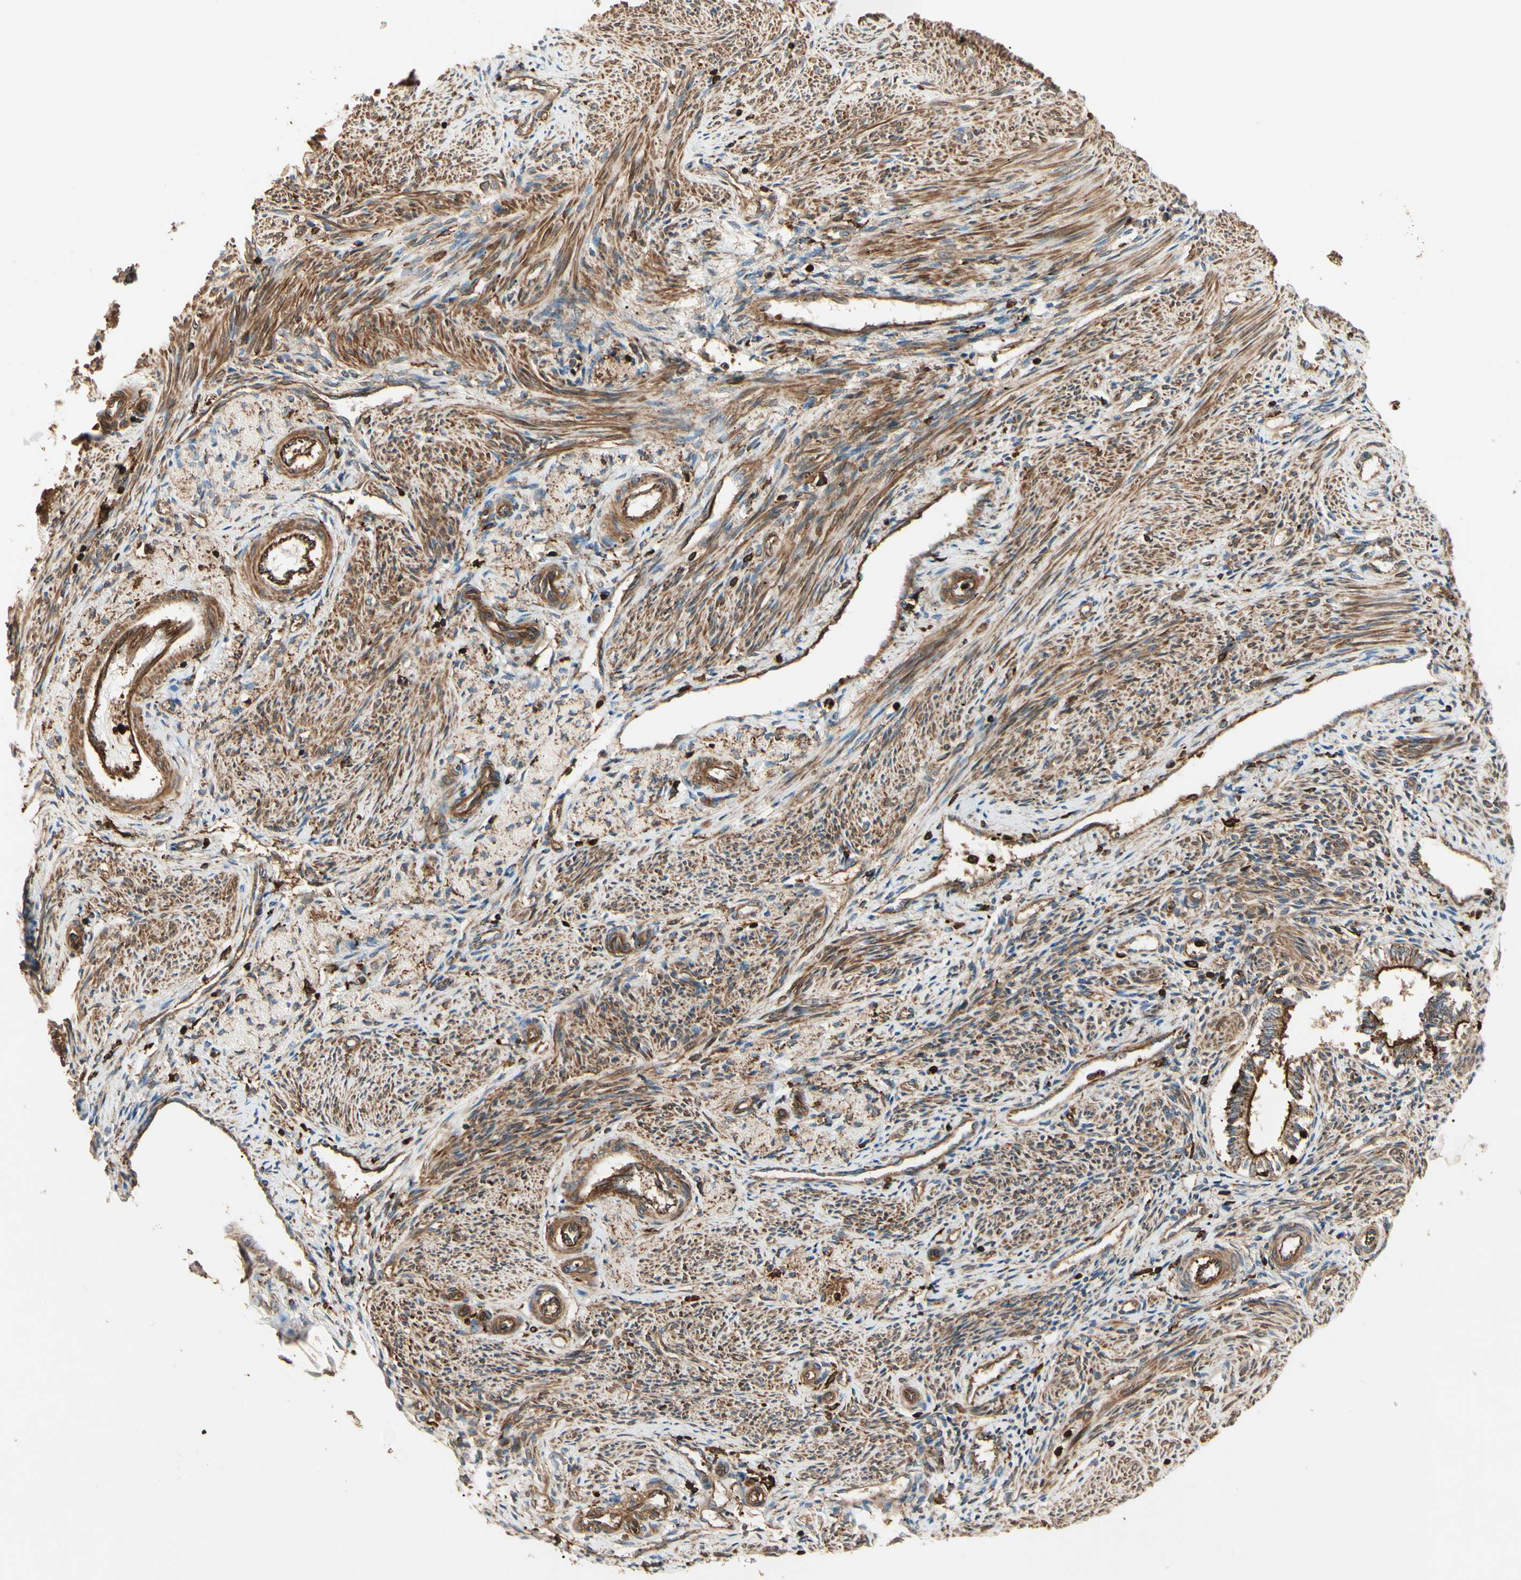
{"staining": {"intensity": "strong", "quantity": ">75%", "location": "cytoplasmic/membranous"}, "tissue": "endometrium", "cell_type": "Cells in endometrial stroma", "image_type": "normal", "snomed": [{"axis": "morphology", "description": "Normal tissue, NOS"}, {"axis": "topography", "description": "Endometrium"}], "caption": "Protein analysis of benign endometrium displays strong cytoplasmic/membranous positivity in about >75% of cells in endometrial stroma. The staining was performed using DAB (3,3'-diaminobenzidine) to visualize the protein expression in brown, while the nuclei were stained in blue with hematoxylin (Magnification: 20x).", "gene": "ARPC2", "patient": {"sex": "female", "age": 42}}